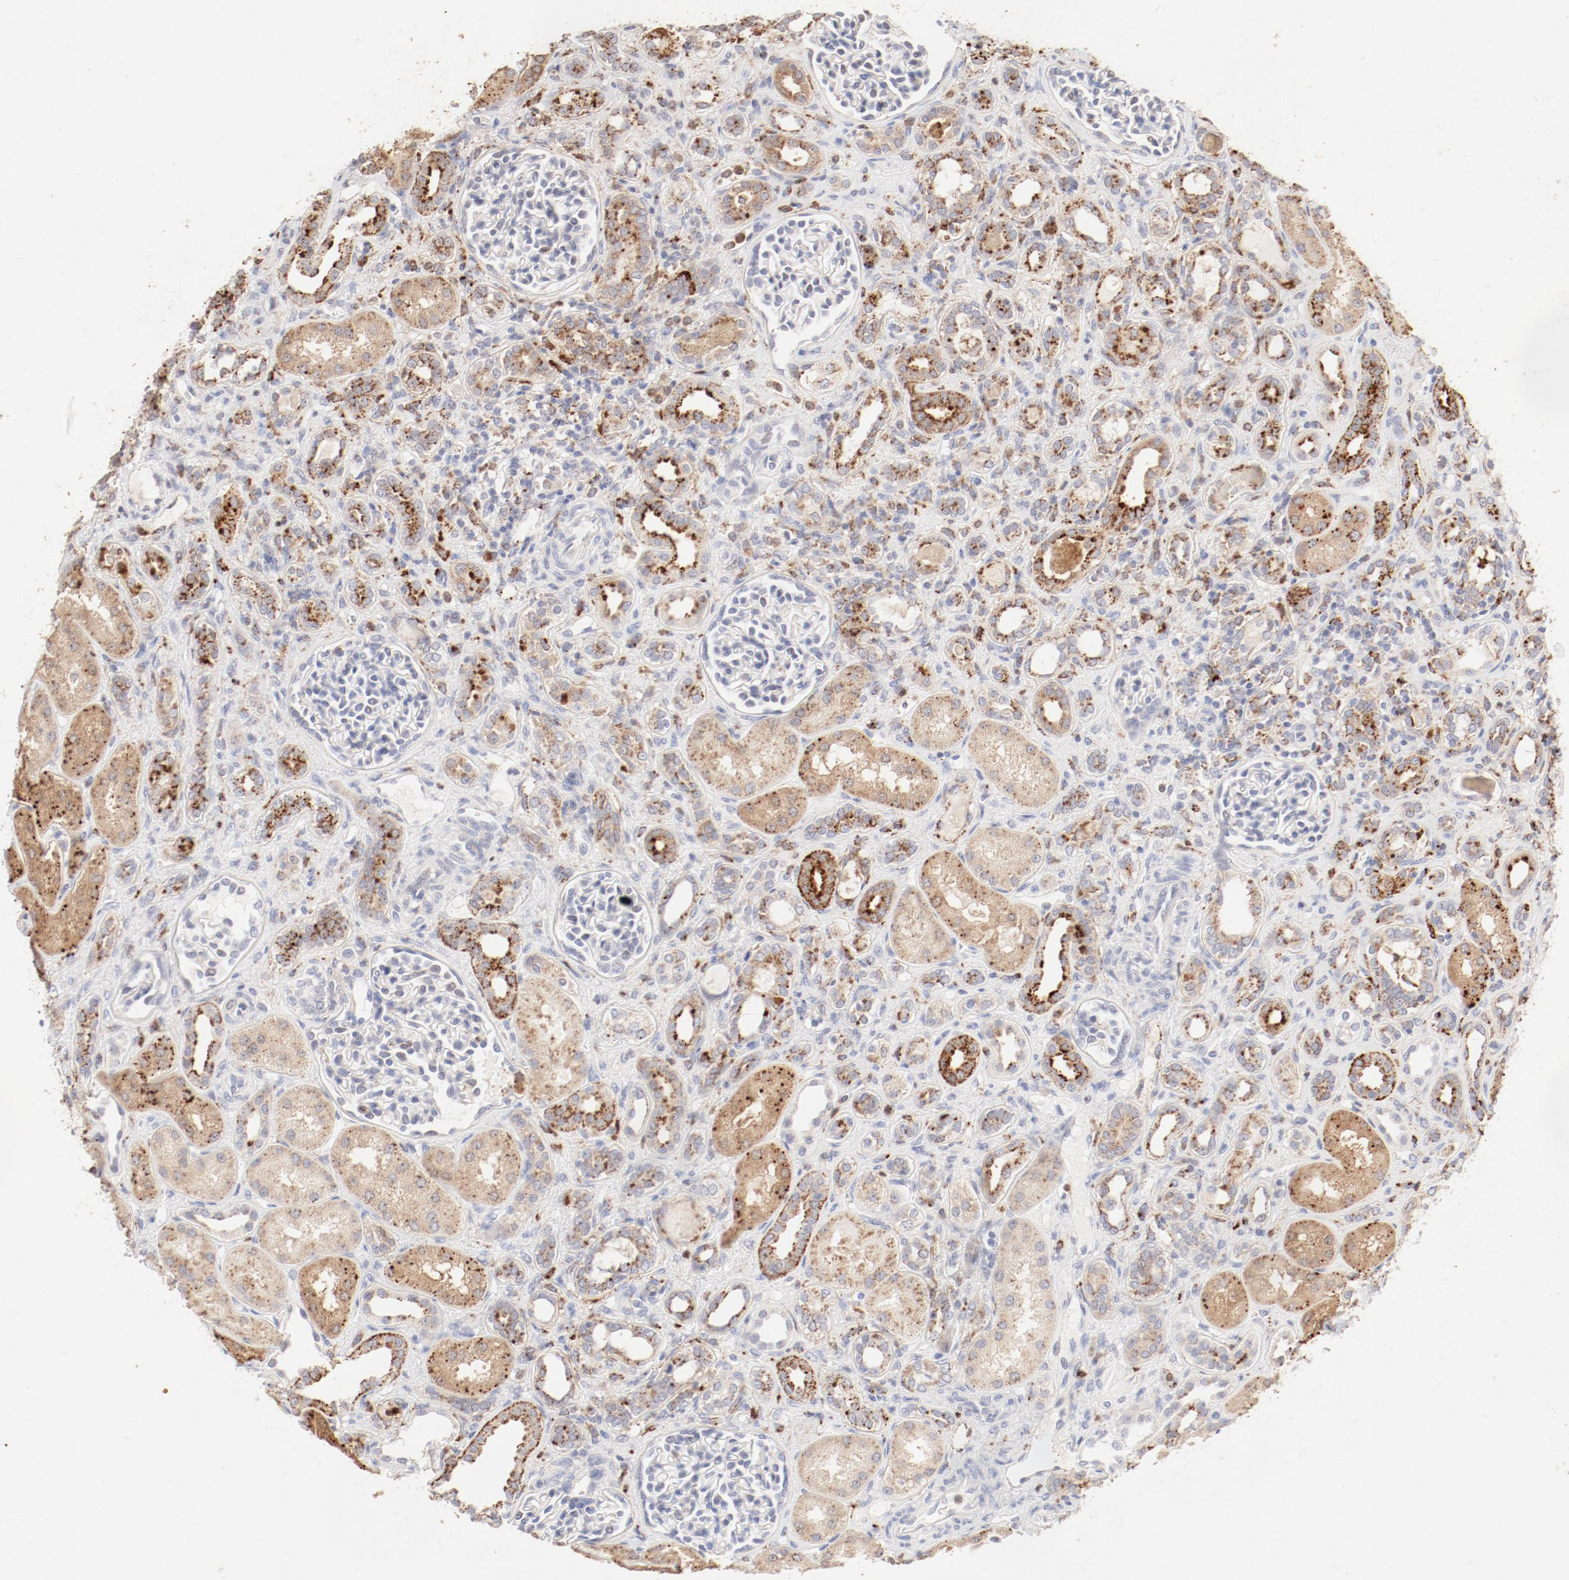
{"staining": {"intensity": "negative", "quantity": "none", "location": "none"}, "tissue": "kidney", "cell_type": "Cells in glomeruli", "image_type": "normal", "snomed": [{"axis": "morphology", "description": "Normal tissue, NOS"}, {"axis": "topography", "description": "Kidney"}], "caption": "Immunohistochemical staining of normal human kidney displays no significant staining in cells in glomeruli.", "gene": "CTSH", "patient": {"sex": "male", "age": 7}}